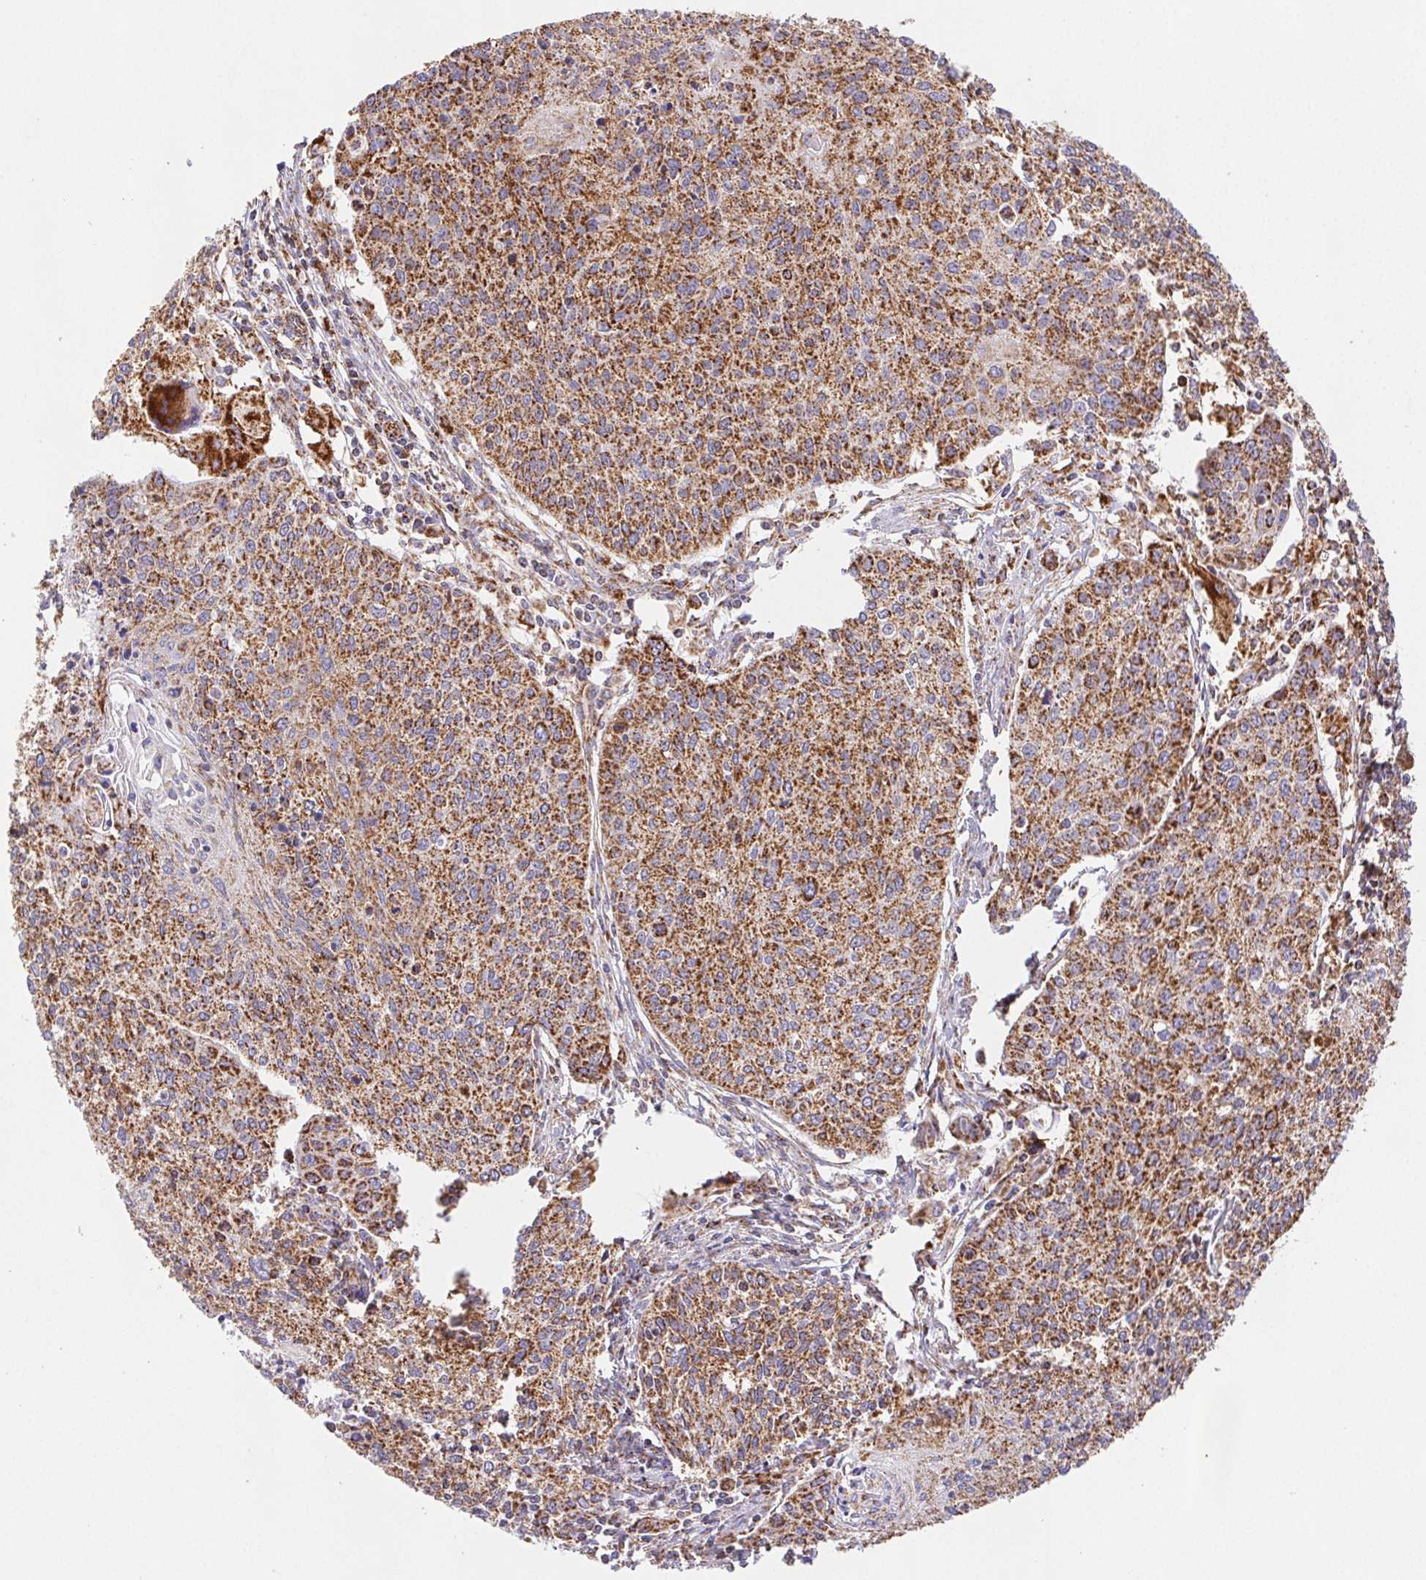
{"staining": {"intensity": "moderate", "quantity": ">75%", "location": "cytoplasmic/membranous"}, "tissue": "cervical cancer", "cell_type": "Tumor cells", "image_type": "cancer", "snomed": [{"axis": "morphology", "description": "Squamous cell carcinoma, NOS"}, {"axis": "topography", "description": "Cervix"}], "caption": "Immunohistochemistry (DAB) staining of human cervical cancer (squamous cell carcinoma) displays moderate cytoplasmic/membranous protein expression in approximately >75% of tumor cells.", "gene": "NIPSNAP2", "patient": {"sex": "female", "age": 38}}